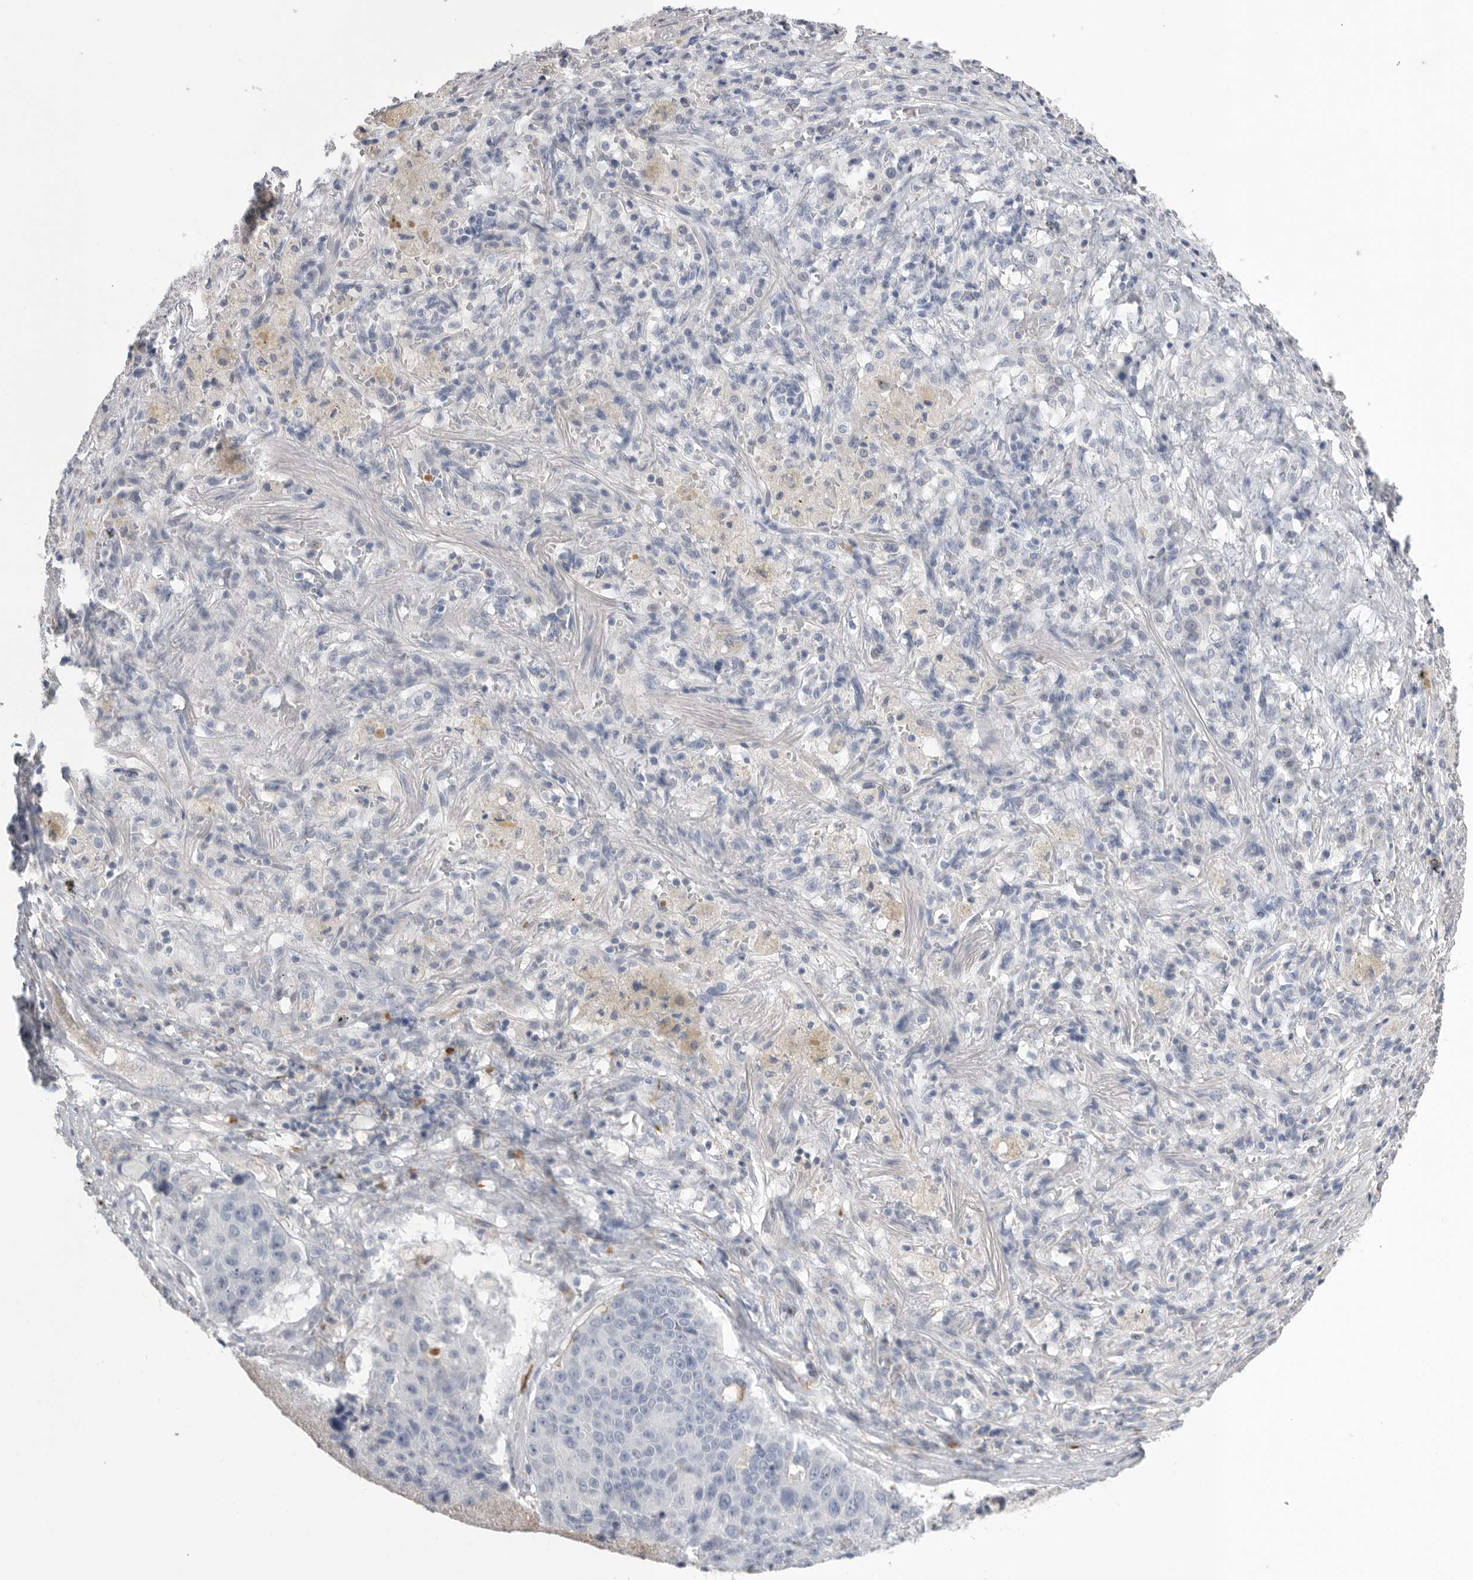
{"staining": {"intensity": "negative", "quantity": "none", "location": "none"}, "tissue": "lung cancer", "cell_type": "Tumor cells", "image_type": "cancer", "snomed": [{"axis": "morphology", "description": "Squamous cell carcinoma, NOS"}, {"axis": "topography", "description": "Lung"}], "caption": "Human lung cancer stained for a protein using immunohistochemistry shows no staining in tumor cells.", "gene": "TIMP1", "patient": {"sex": "male", "age": 61}}